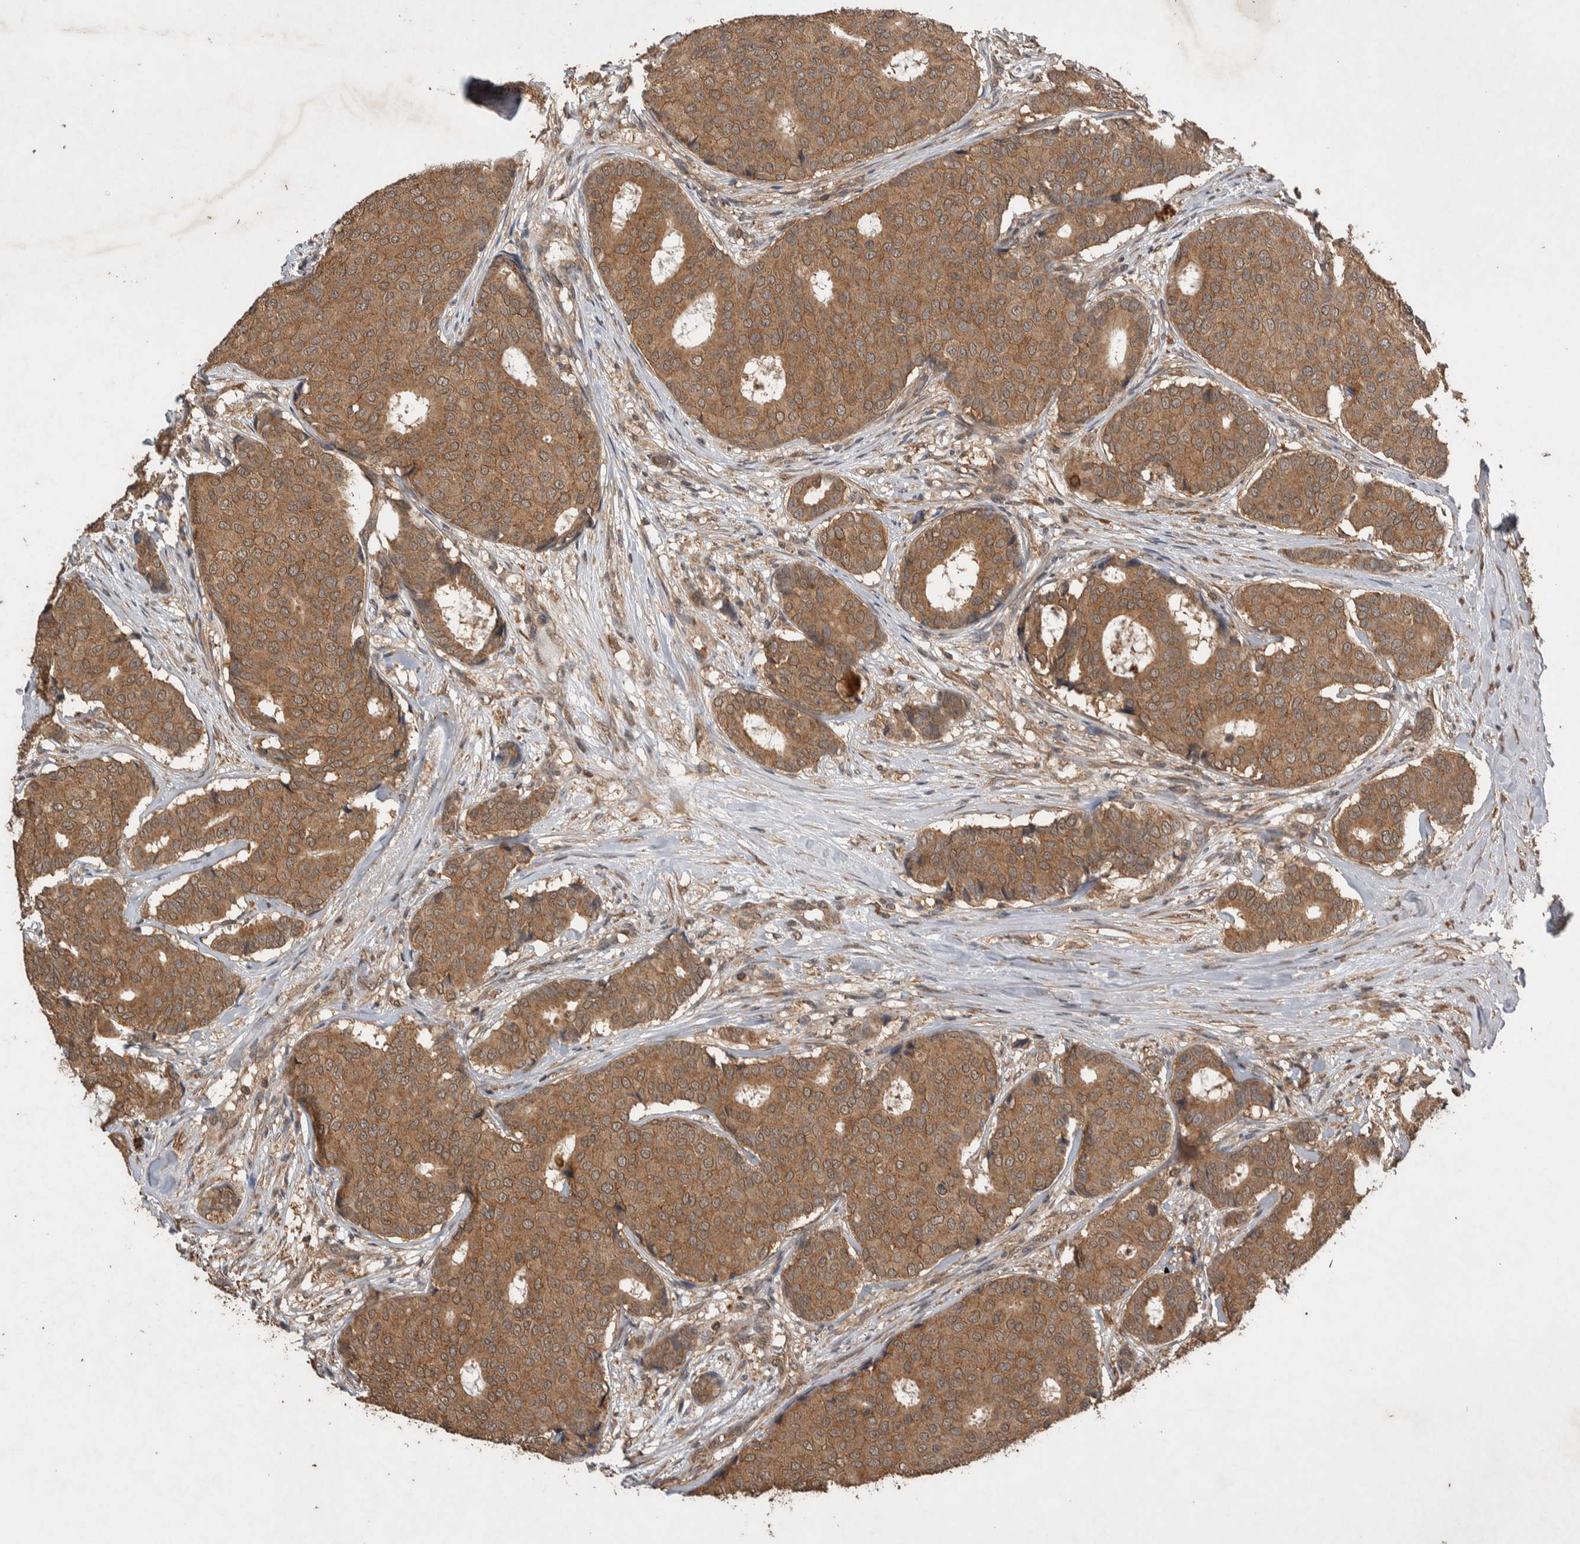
{"staining": {"intensity": "moderate", "quantity": ">75%", "location": "cytoplasmic/membranous"}, "tissue": "breast cancer", "cell_type": "Tumor cells", "image_type": "cancer", "snomed": [{"axis": "morphology", "description": "Duct carcinoma"}, {"axis": "topography", "description": "Breast"}], "caption": "Brown immunohistochemical staining in human breast cancer (infiltrating ductal carcinoma) exhibits moderate cytoplasmic/membranous positivity in approximately >75% of tumor cells.", "gene": "DVL2", "patient": {"sex": "female", "age": 75}}